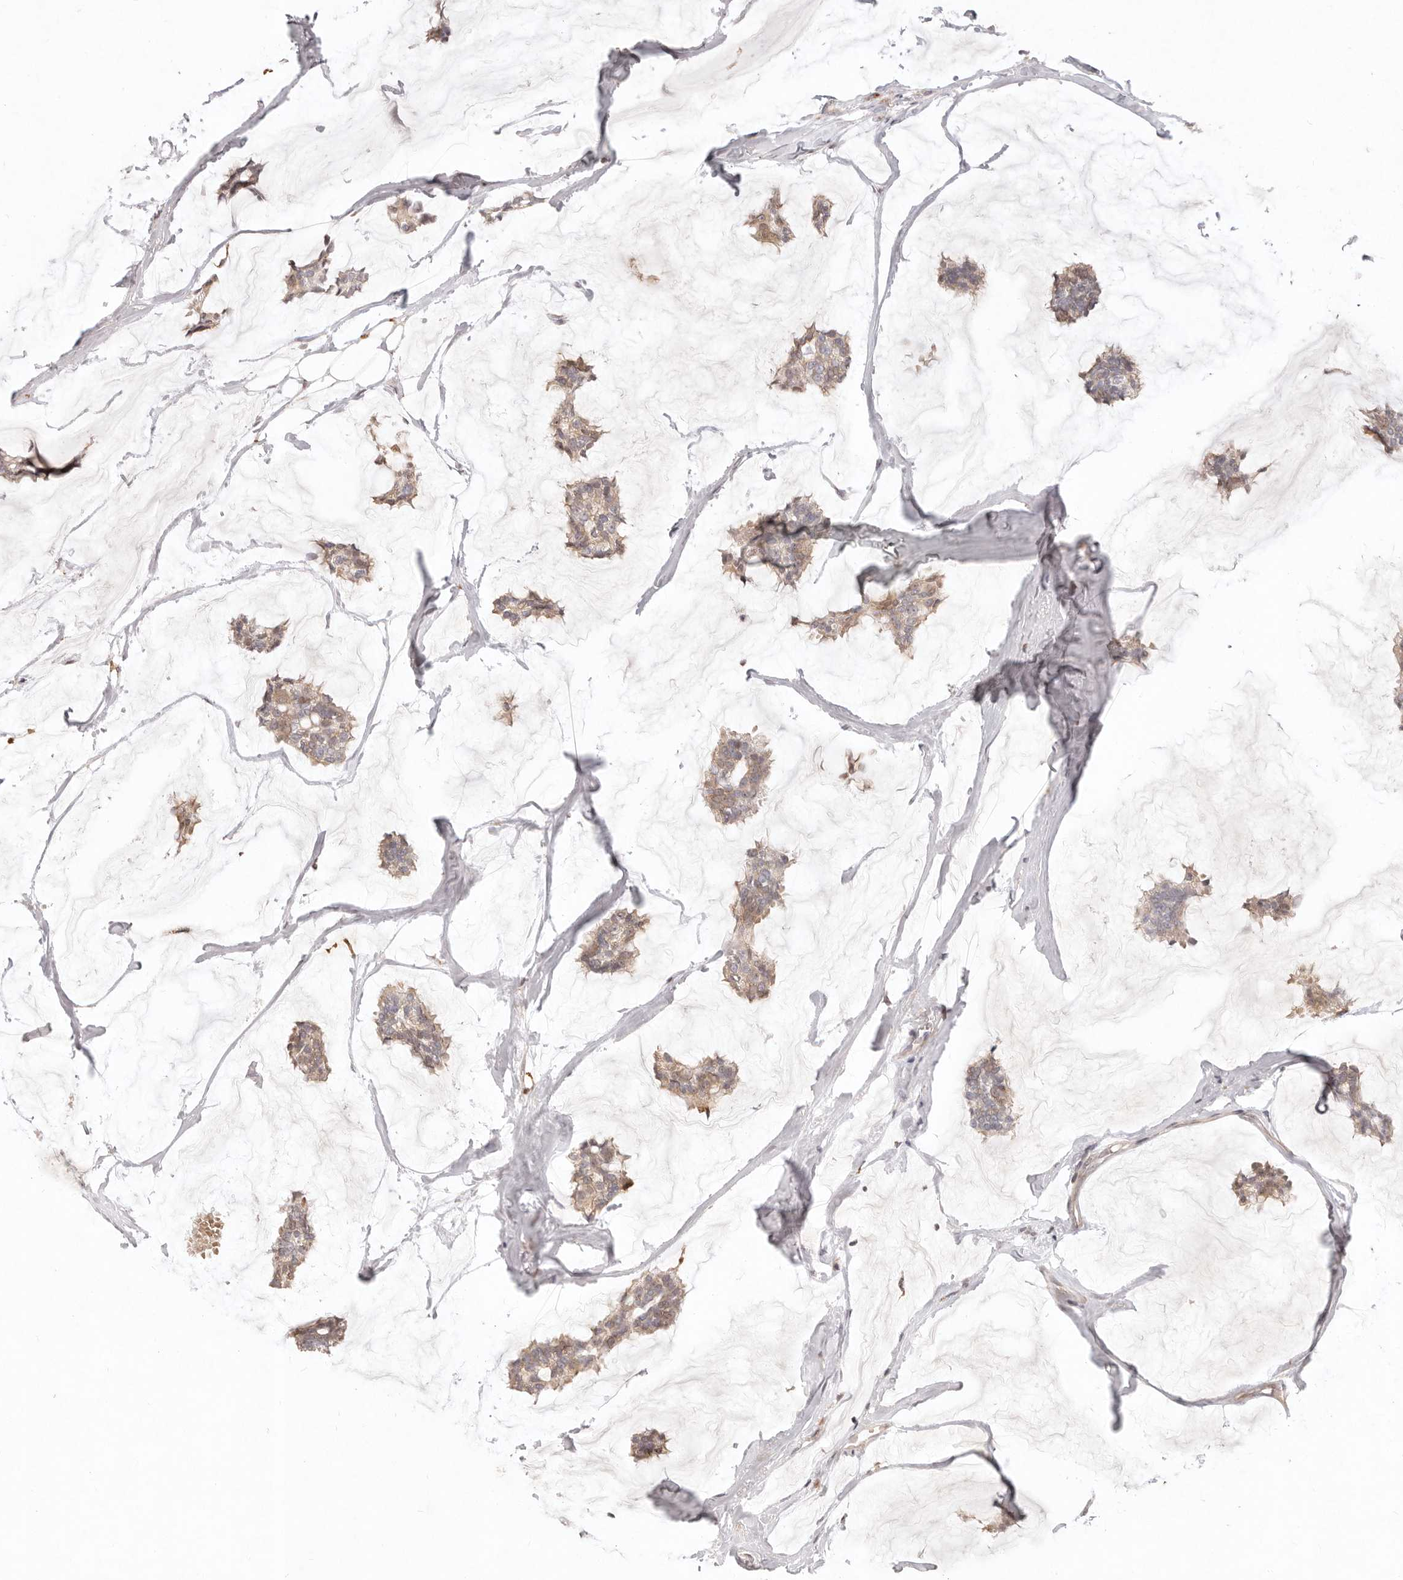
{"staining": {"intensity": "weak", "quantity": ">75%", "location": "cytoplasmic/membranous,nuclear"}, "tissue": "breast cancer", "cell_type": "Tumor cells", "image_type": "cancer", "snomed": [{"axis": "morphology", "description": "Duct carcinoma"}, {"axis": "topography", "description": "Breast"}], "caption": "There is low levels of weak cytoplasmic/membranous and nuclear staining in tumor cells of invasive ductal carcinoma (breast), as demonstrated by immunohistochemical staining (brown color).", "gene": "KIF9", "patient": {"sex": "female", "age": 93}}